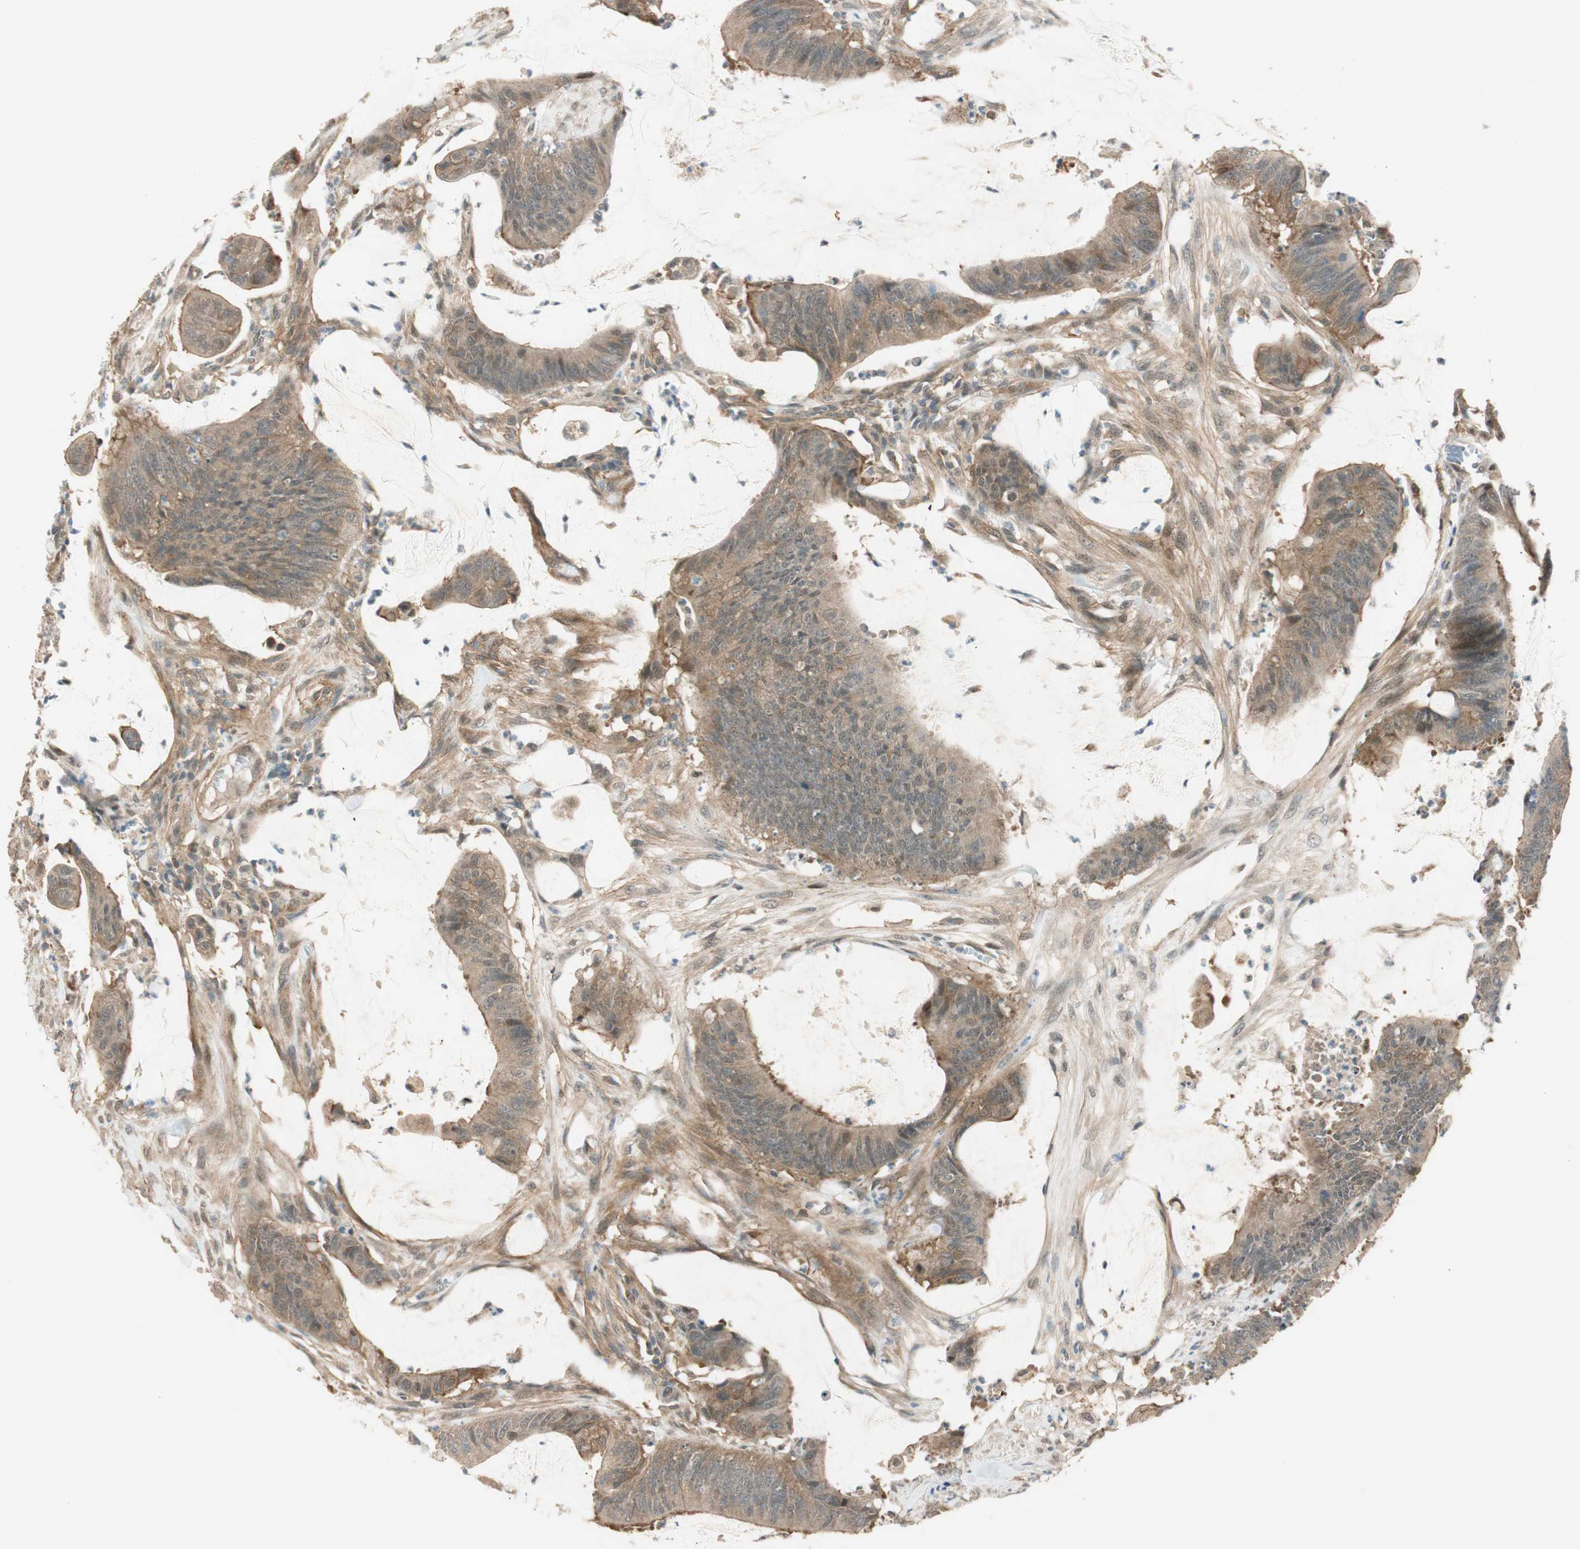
{"staining": {"intensity": "moderate", "quantity": ">75%", "location": "cytoplasmic/membranous"}, "tissue": "colorectal cancer", "cell_type": "Tumor cells", "image_type": "cancer", "snomed": [{"axis": "morphology", "description": "Adenocarcinoma, NOS"}, {"axis": "topography", "description": "Rectum"}], "caption": "Colorectal adenocarcinoma stained with immunohistochemistry reveals moderate cytoplasmic/membranous expression in approximately >75% of tumor cells.", "gene": "PSMD8", "patient": {"sex": "female", "age": 66}}